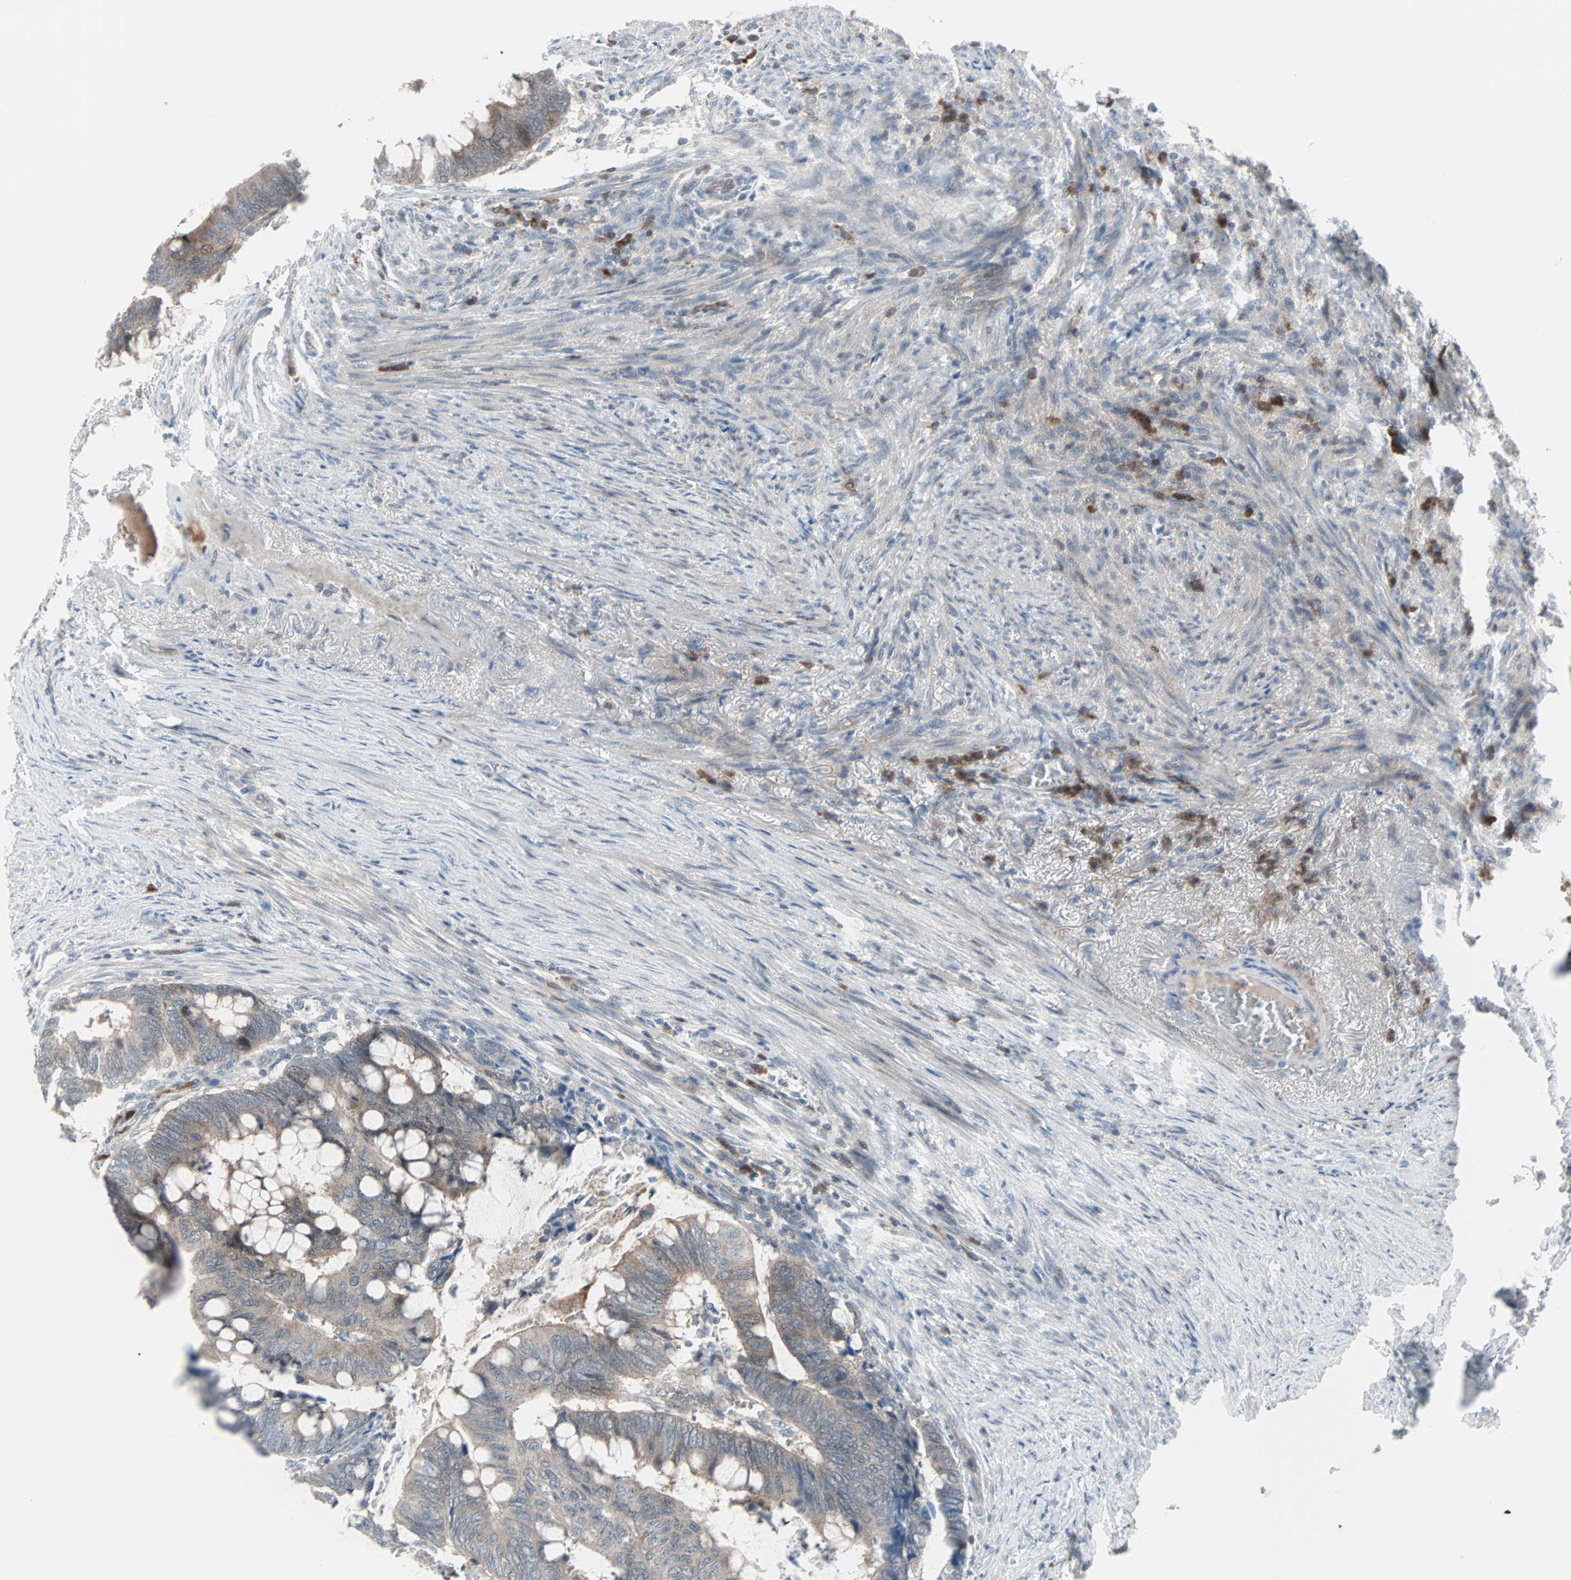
{"staining": {"intensity": "moderate", "quantity": "<25%", "location": "cytoplasmic/membranous"}, "tissue": "colorectal cancer", "cell_type": "Tumor cells", "image_type": "cancer", "snomed": [{"axis": "morphology", "description": "Normal tissue, NOS"}, {"axis": "morphology", "description": "Adenocarcinoma, NOS"}, {"axis": "topography", "description": "Rectum"}, {"axis": "topography", "description": "Peripheral nerve tissue"}], "caption": "Moderate cytoplasmic/membranous expression is present in approximately <25% of tumor cells in colorectal cancer.", "gene": "CASP3", "patient": {"sex": "male", "age": 92}}